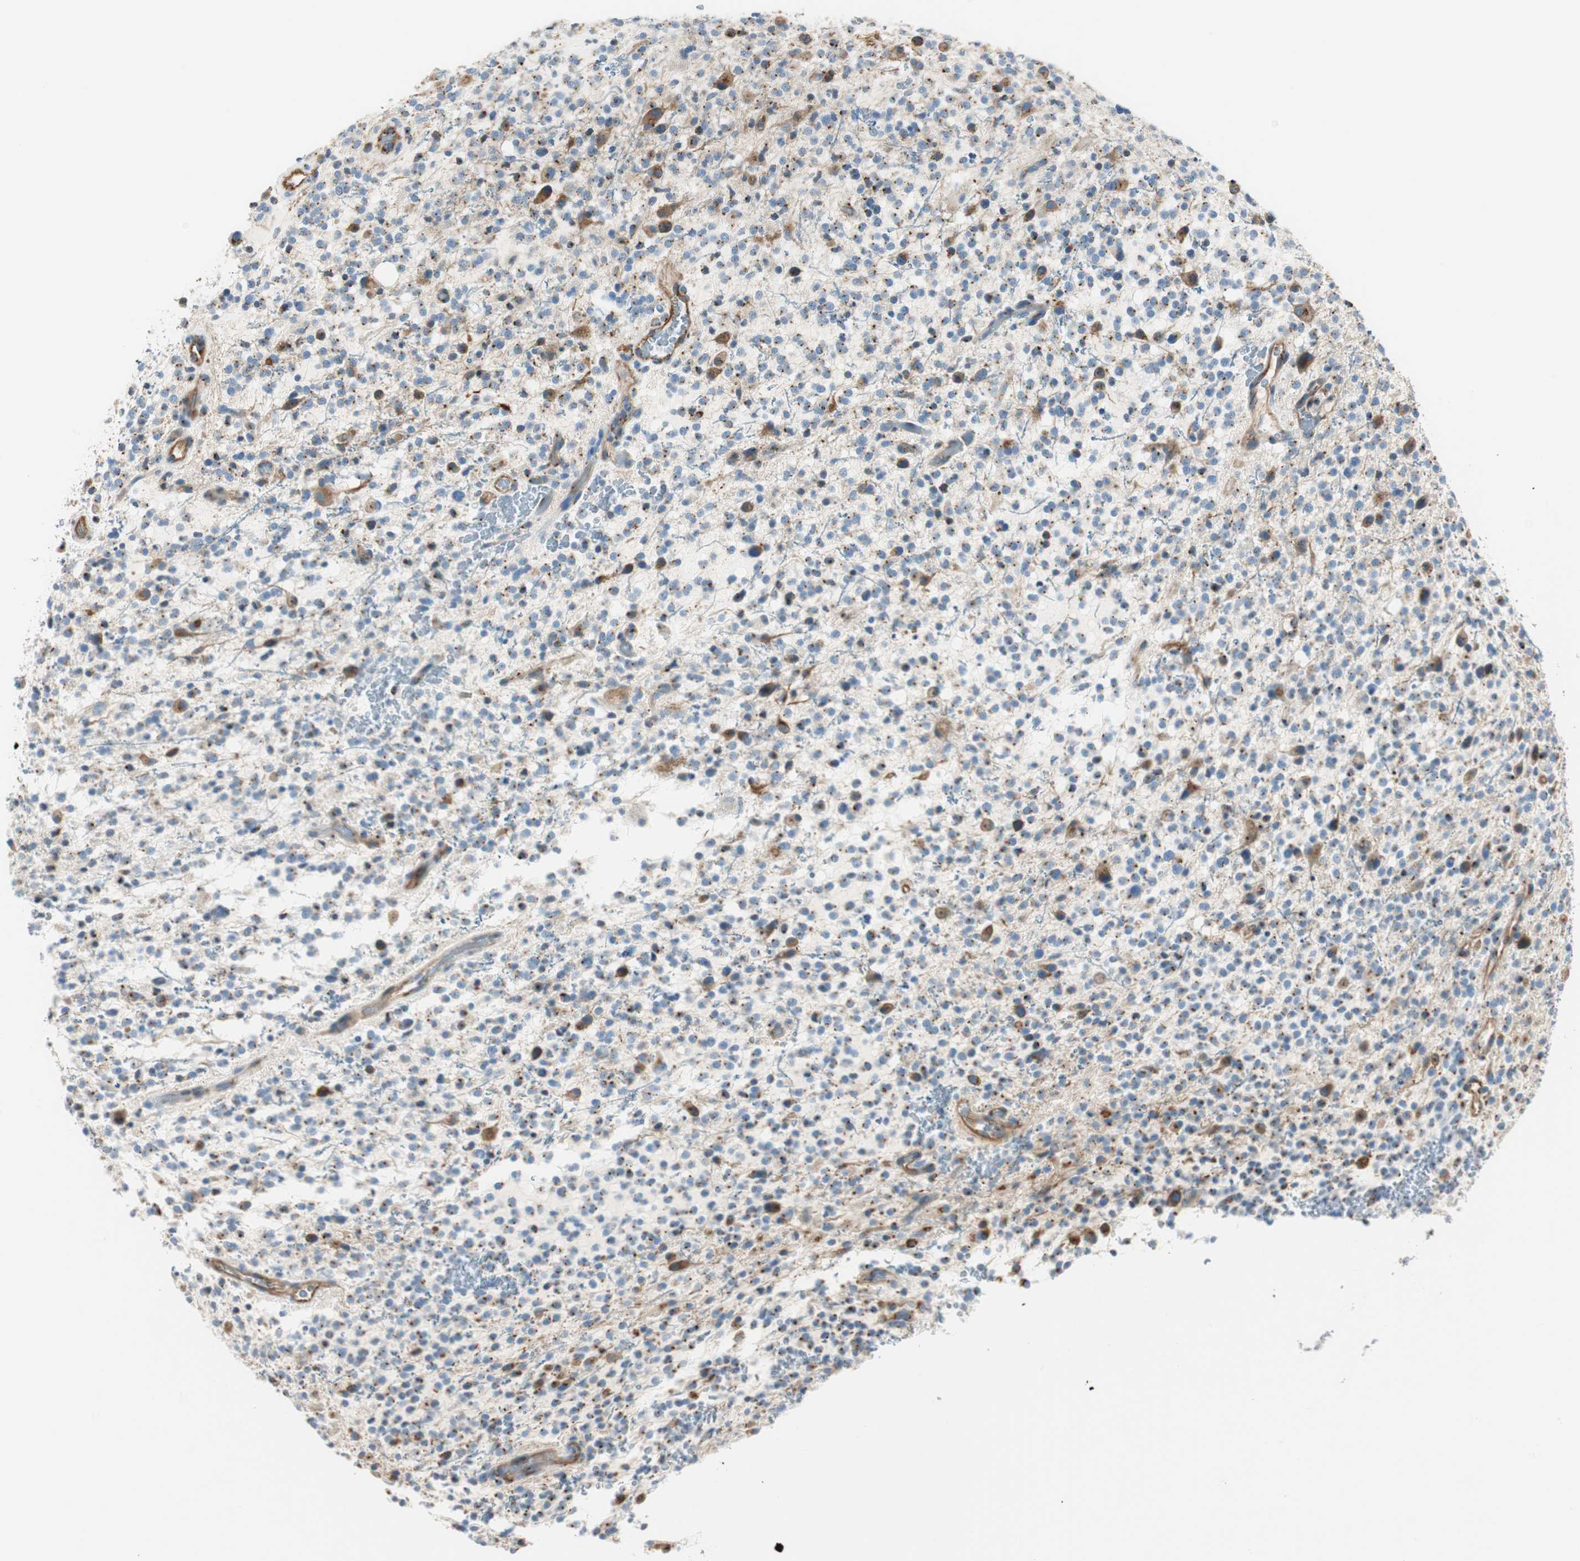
{"staining": {"intensity": "moderate", "quantity": "<25%", "location": "cytoplasmic/membranous"}, "tissue": "glioma", "cell_type": "Tumor cells", "image_type": "cancer", "snomed": [{"axis": "morphology", "description": "Glioma, malignant, High grade"}, {"axis": "topography", "description": "Brain"}], "caption": "The micrograph reveals immunohistochemical staining of glioma. There is moderate cytoplasmic/membranous staining is appreciated in approximately <25% of tumor cells.", "gene": "TMF1", "patient": {"sex": "male", "age": 48}}